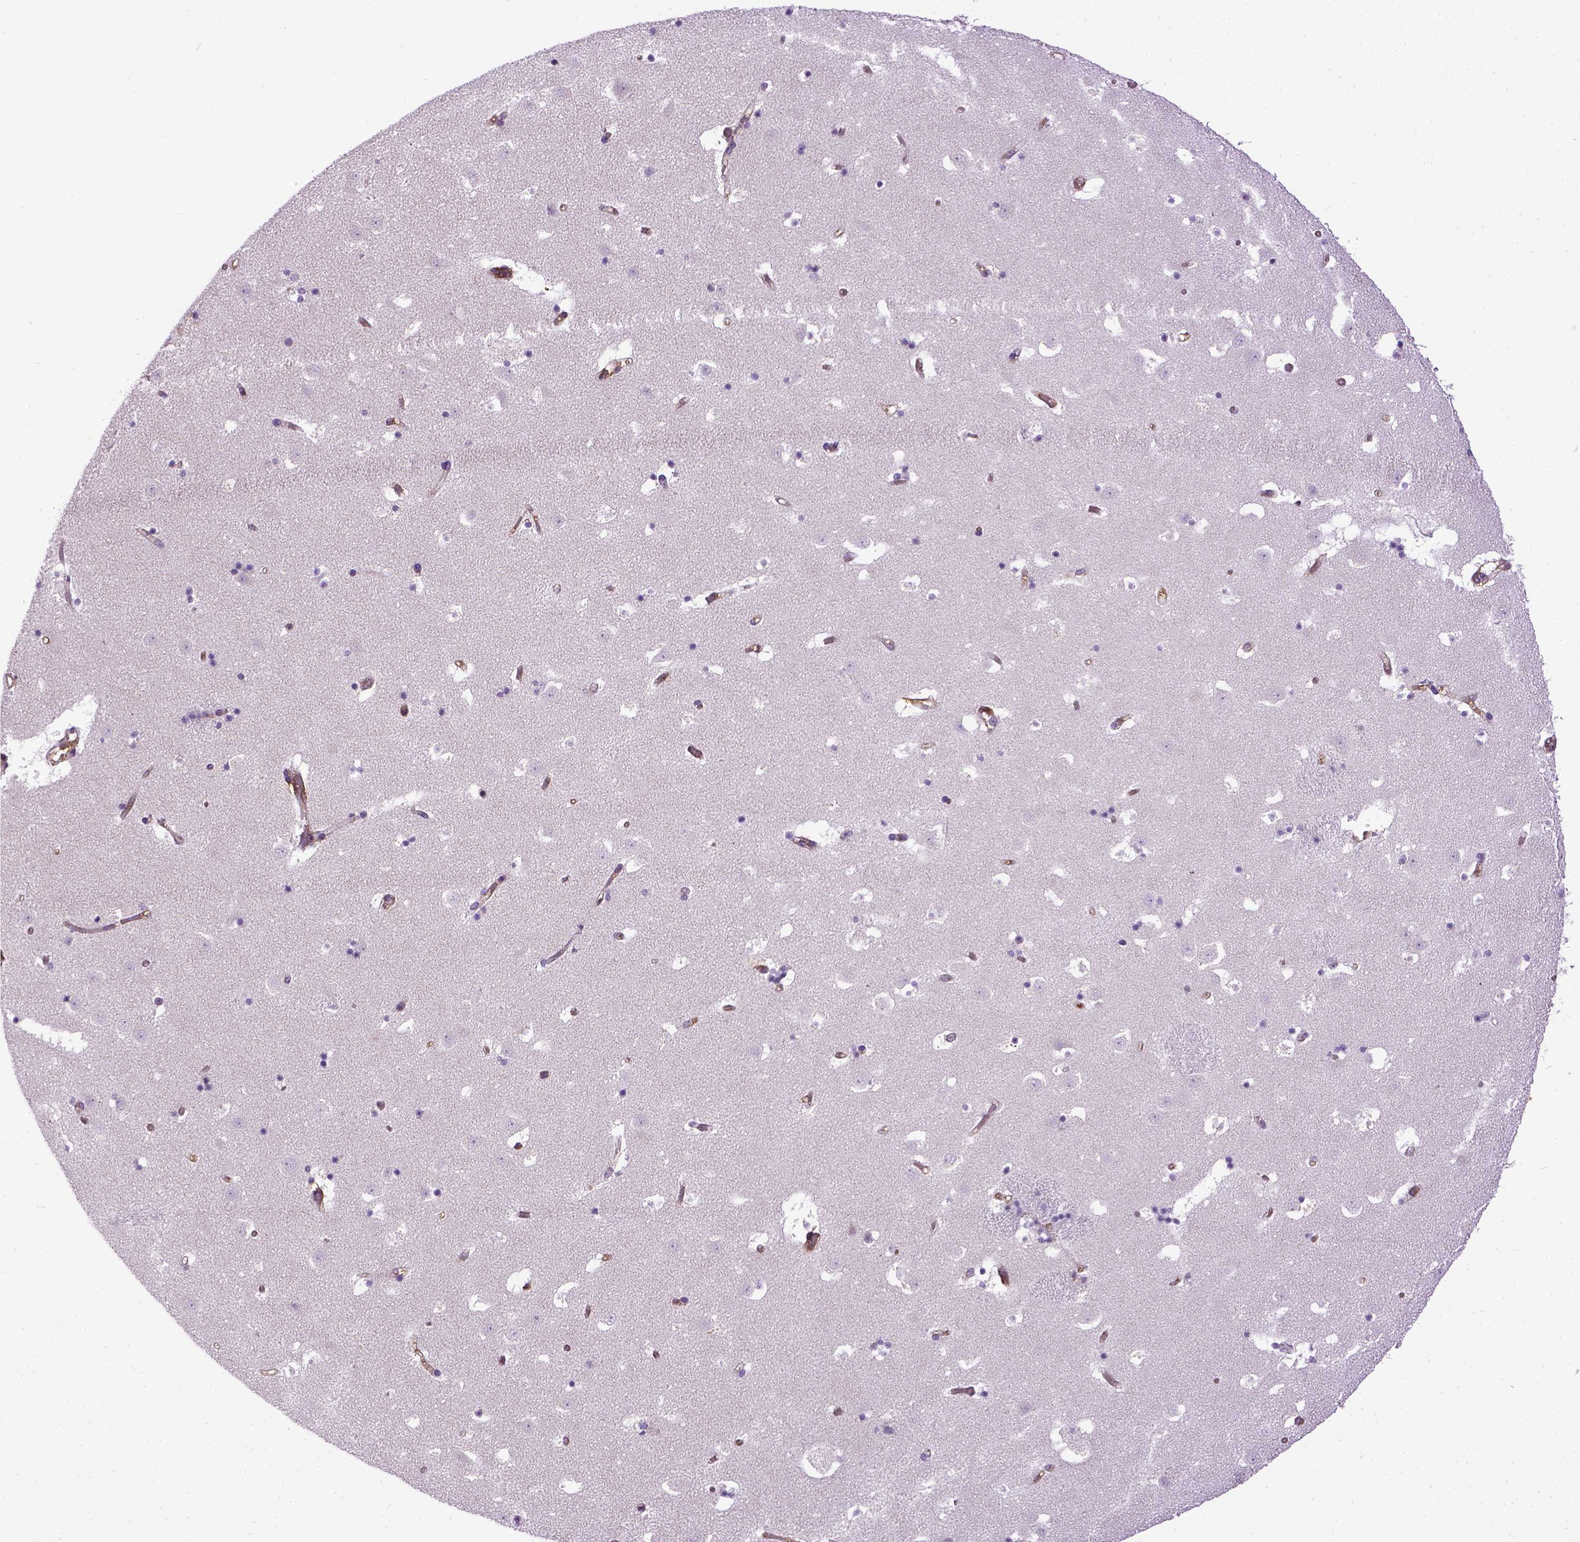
{"staining": {"intensity": "negative", "quantity": "none", "location": "none"}, "tissue": "caudate", "cell_type": "Glial cells", "image_type": "normal", "snomed": [{"axis": "morphology", "description": "Normal tissue, NOS"}, {"axis": "topography", "description": "Lateral ventricle wall"}], "caption": "This is an IHC histopathology image of normal human caudate. There is no positivity in glial cells.", "gene": "ENG", "patient": {"sex": "female", "age": 42}}